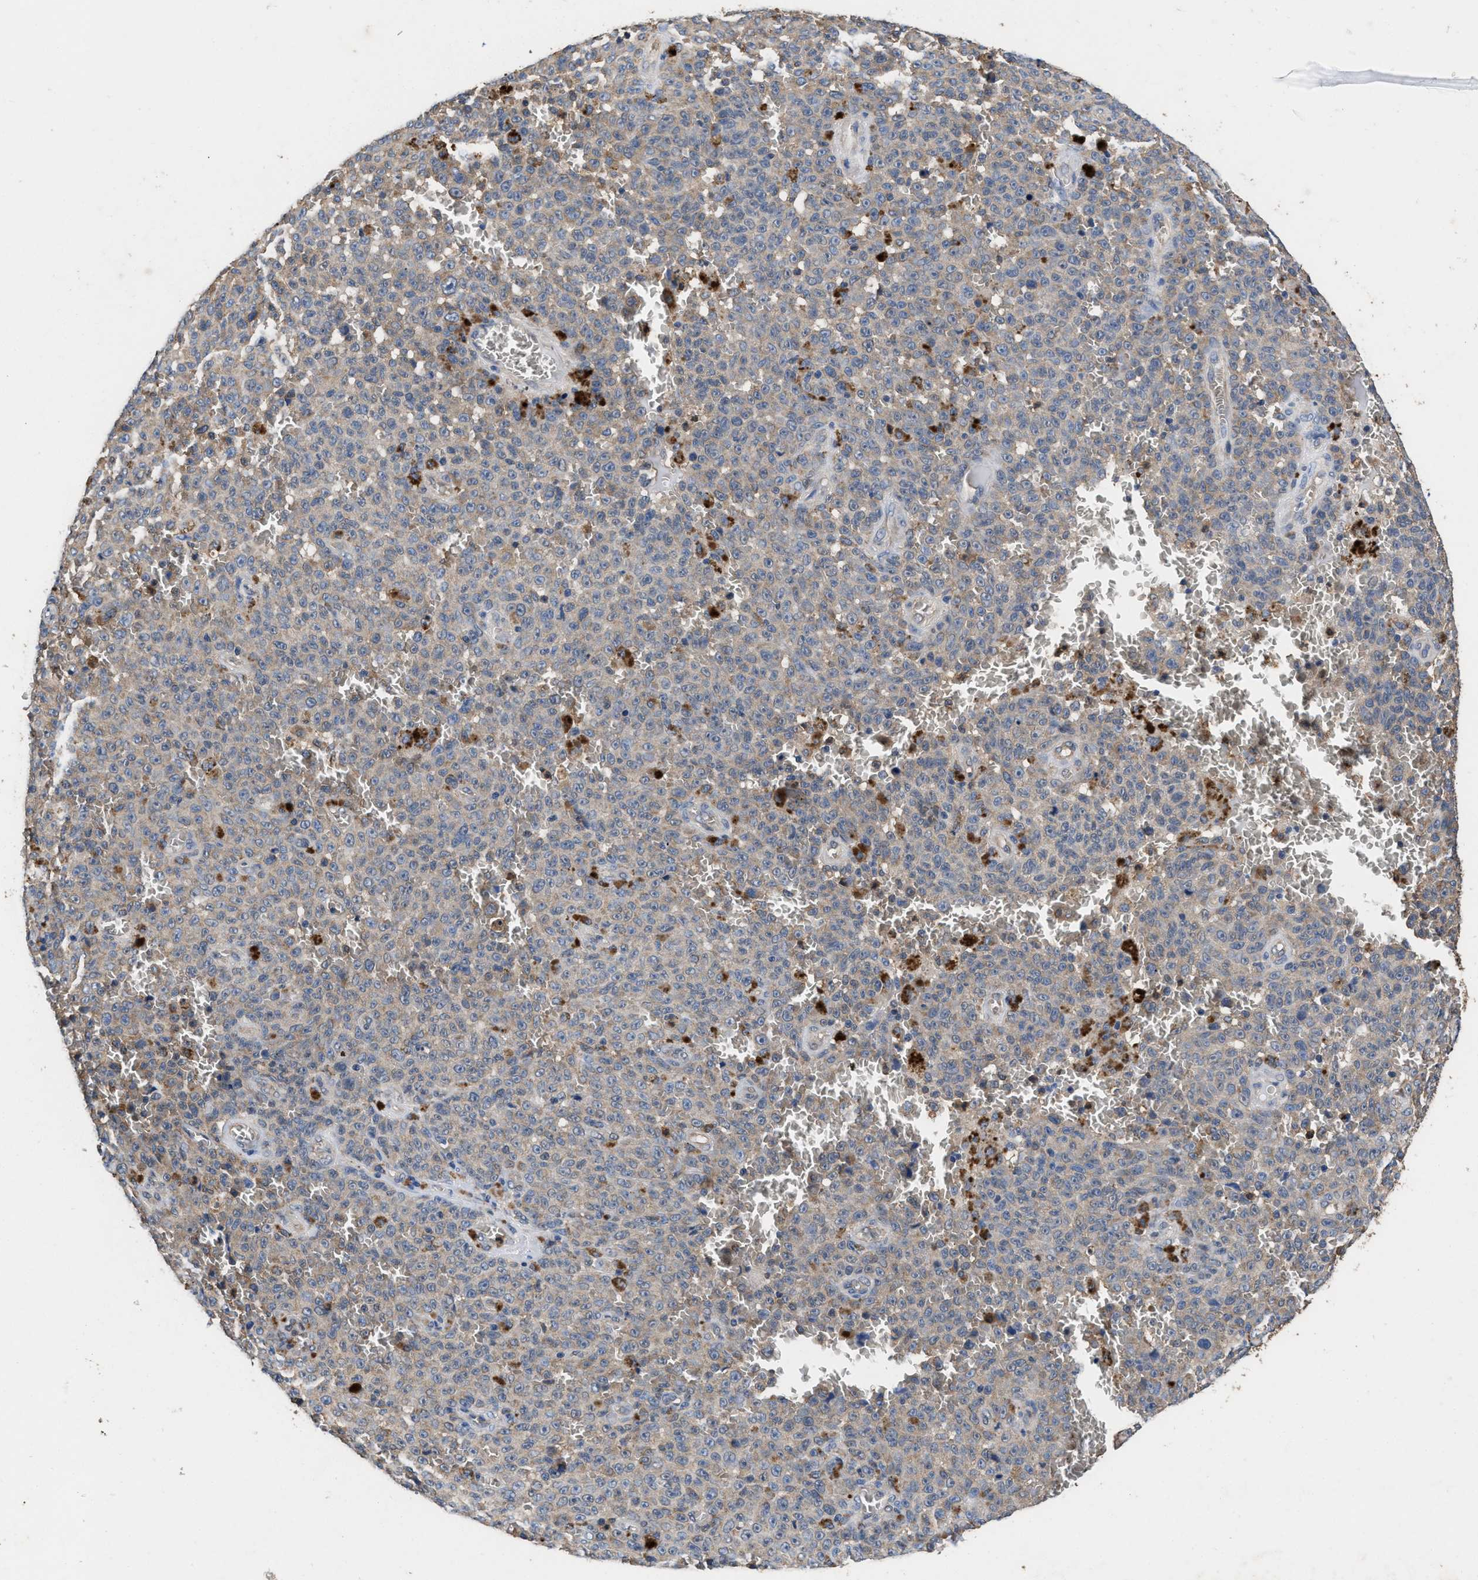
{"staining": {"intensity": "weak", "quantity": "25%-75%", "location": "cytoplasmic/membranous"}, "tissue": "melanoma", "cell_type": "Tumor cells", "image_type": "cancer", "snomed": [{"axis": "morphology", "description": "Malignant melanoma, NOS"}, {"axis": "topography", "description": "Skin"}], "caption": "There is low levels of weak cytoplasmic/membranous staining in tumor cells of malignant melanoma, as demonstrated by immunohistochemical staining (brown color).", "gene": "ACLY", "patient": {"sex": "female", "age": 82}}